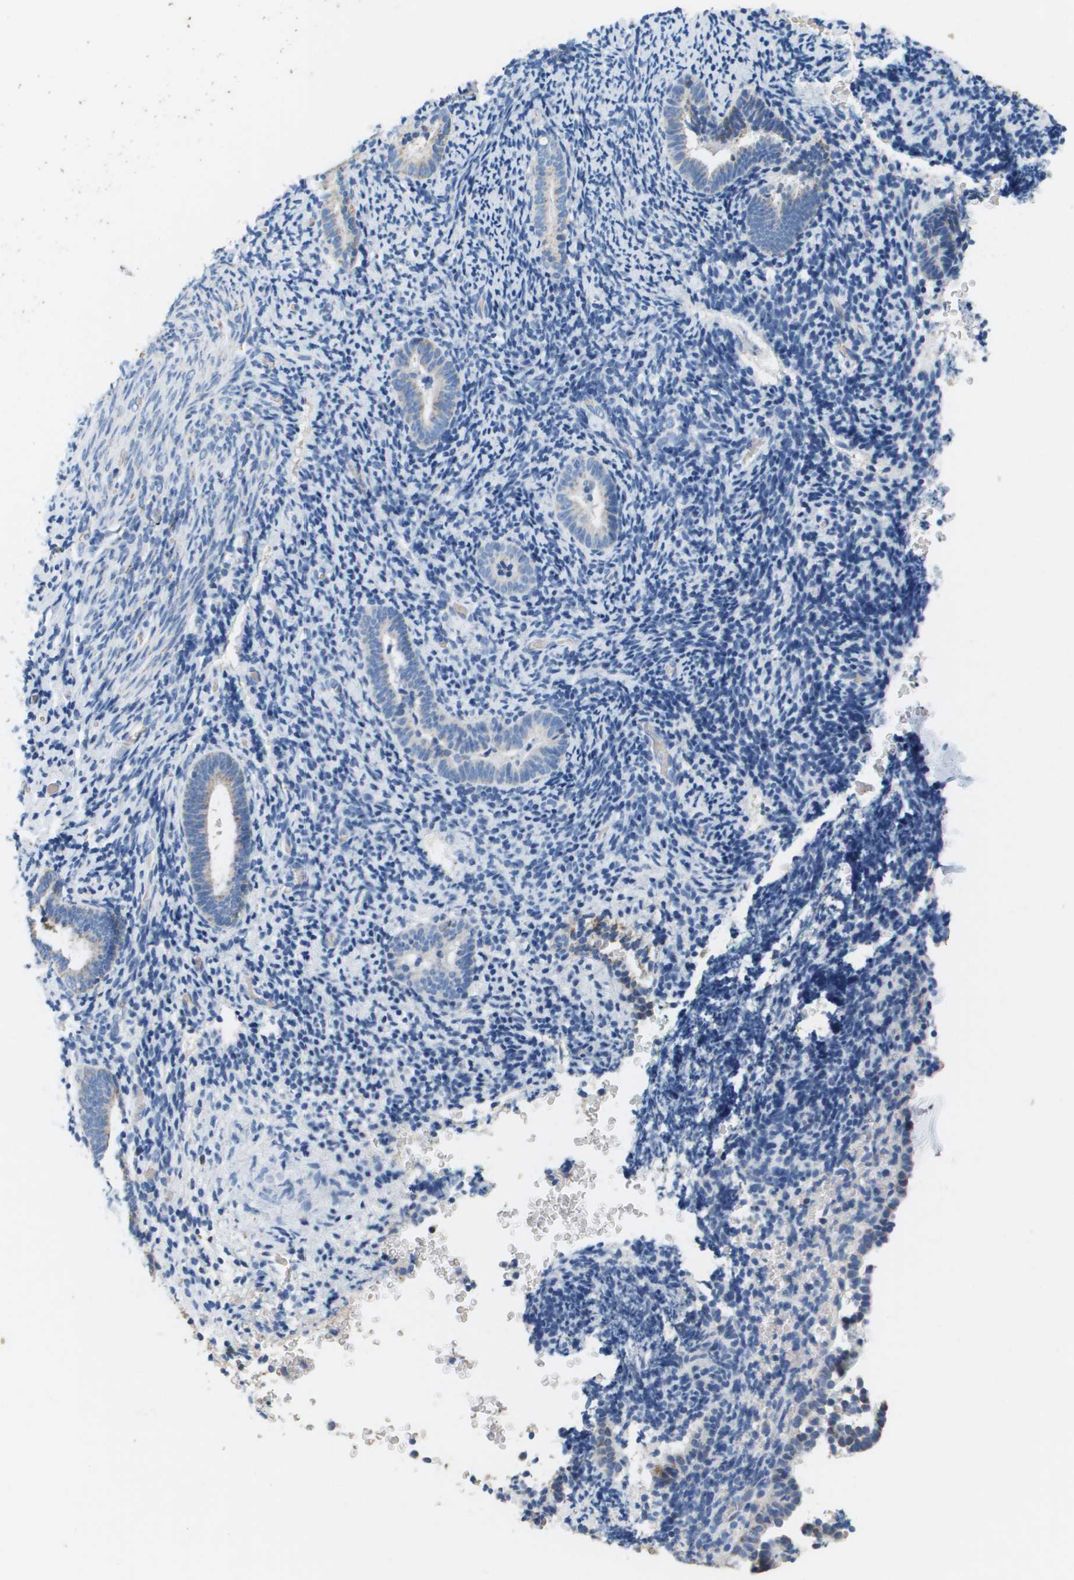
{"staining": {"intensity": "negative", "quantity": "none", "location": "none"}, "tissue": "endometrium", "cell_type": "Cells in endometrial stroma", "image_type": "normal", "snomed": [{"axis": "morphology", "description": "Normal tissue, NOS"}, {"axis": "topography", "description": "Endometrium"}], "caption": "An IHC photomicrograph of unremarkable endometrium is shown. There is no staining in cells in endometrial stroma of endometrium.", "gene": "ATP5F1B", "patient": {"sex": "female", "age": 51}}